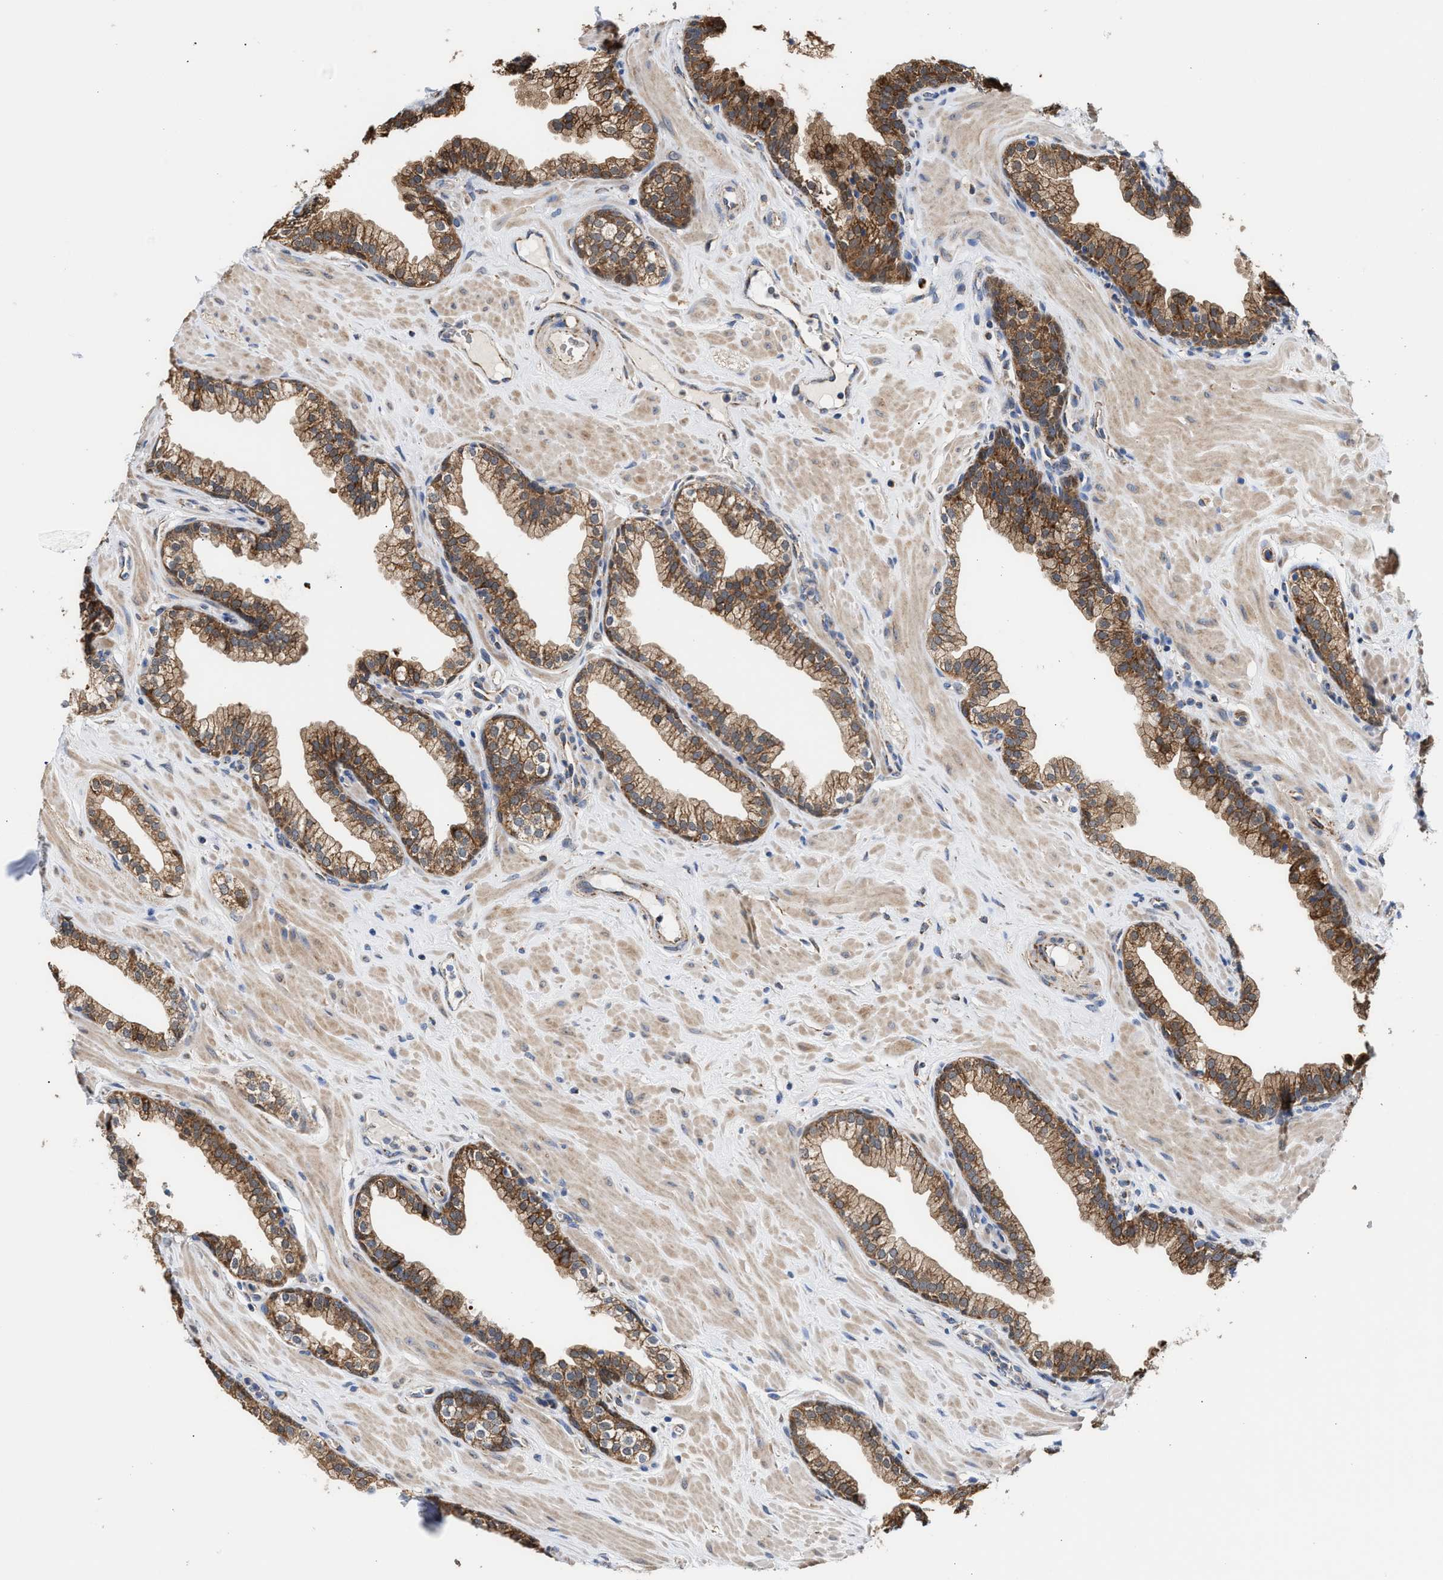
{"staining": {"intensity": "moderate", "quantity": ">75%", "location": "cytoplasmic/membranous"}, "tissue": "prostate", "cell_type": "Glandular cells", "image_type": "normal", "snomed": [{"axis": "morphology", "description": "Normal tissue, NOS"}, {"axis": "morphology", "description": "Urothelial carcinoma, Low grade"}, {"axis": "topography", "description": "Urinary bladder"}, {"axis": "topography", "description": "Prostate"}], "caption": "Immunohistochemistry (IHC) of unremarkable human prostate displays medium levels of moderate cytoplasmic/membranous staining in about >75% of glandular cells.", "gene": "MECR", "patient": {"sex": "male", "age": 60}}